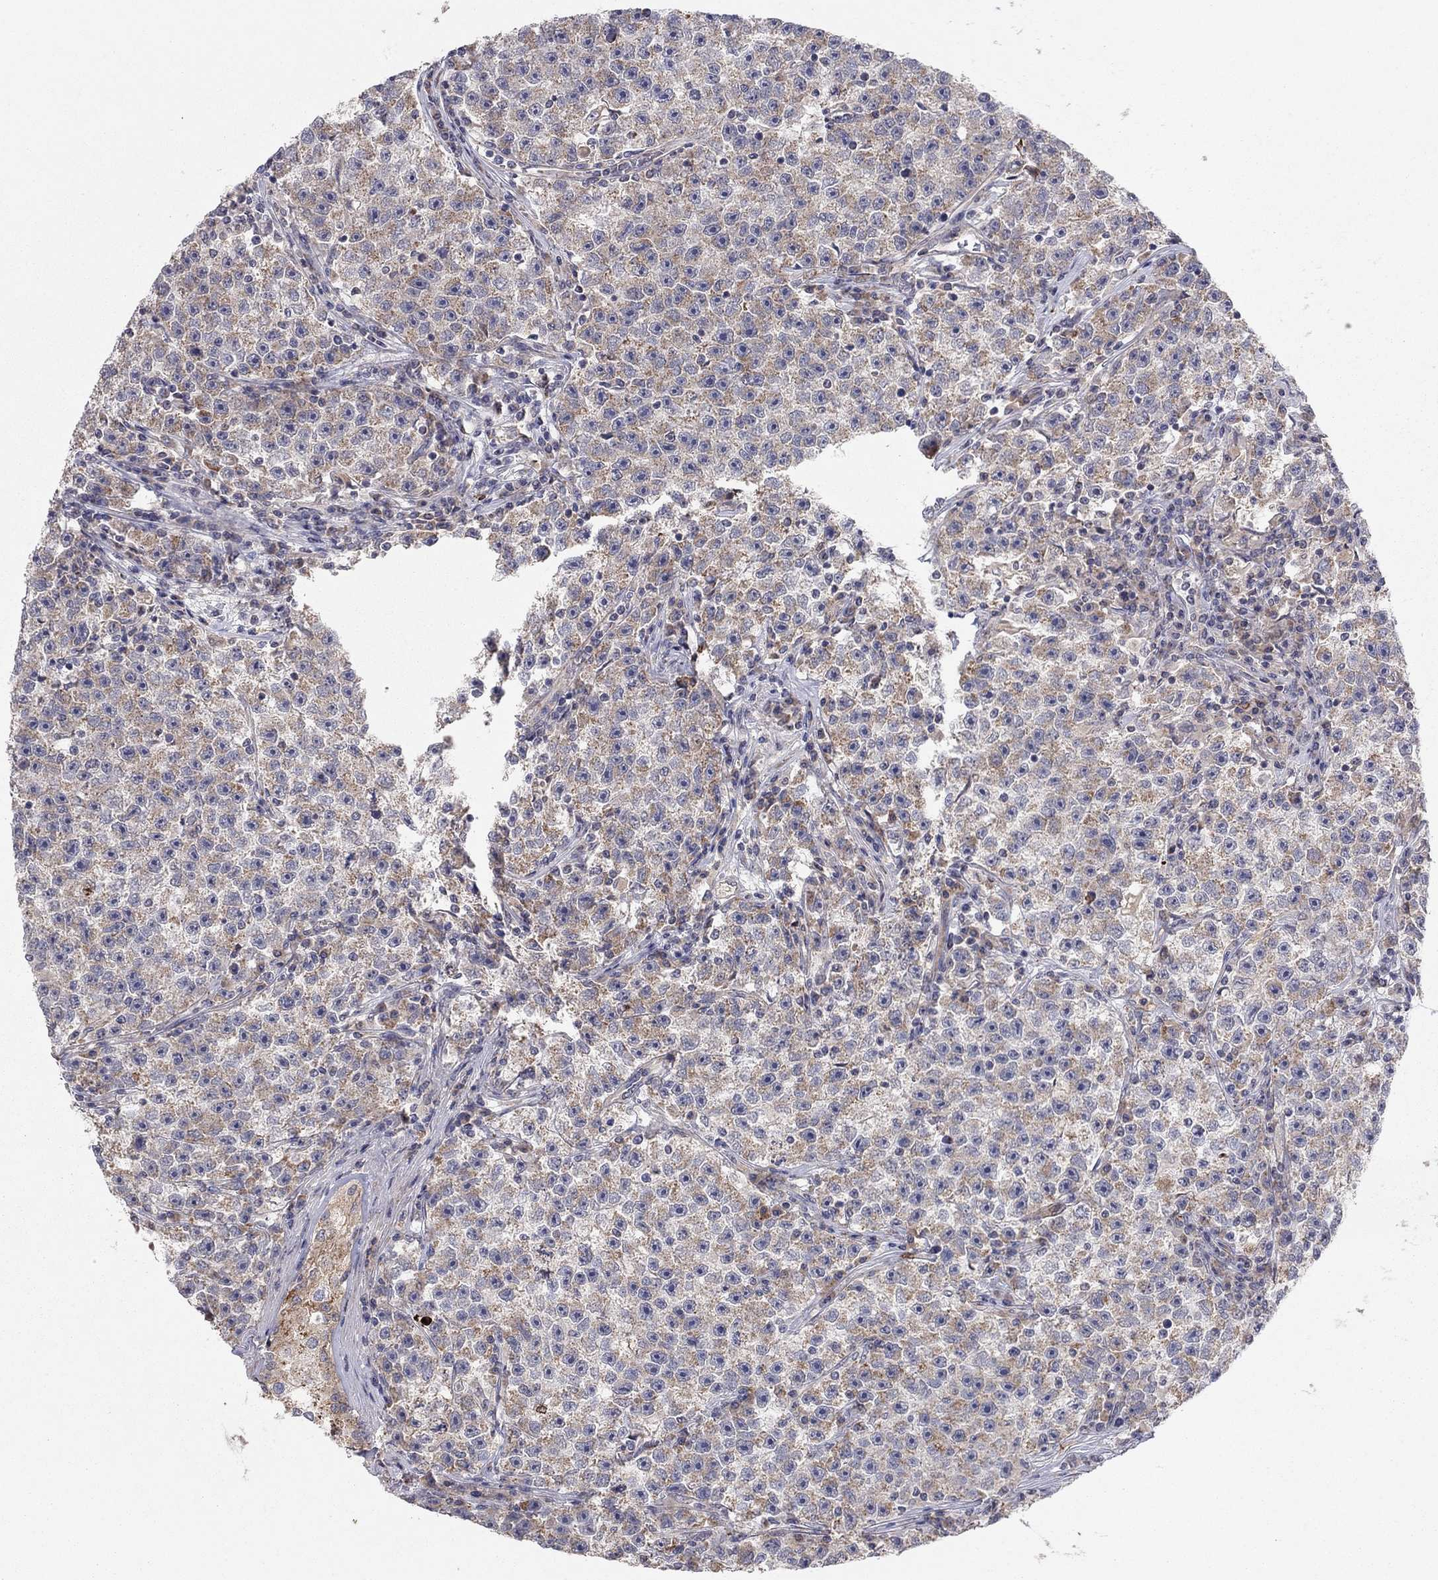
{"staining": {"intensity": "moderate", "quantity": ">75%", "location": "cytoplasmic/membranous"}, "tissue": "testis cancer", "cell_type": "Tumor cells", "image_type": "cancer", "snomed": [{"axis": "morphology", "description": "Seminoma, NOS"}, {"axis": "topography", "description": "Testis"}], "caption": "Tumor cells reveal medium levels of moderate cytoplasmic/membranous staining in about >75% of cells in testis cancer.", "gene": "CRACDL", "patient": {"sex": "male", "age": 22}}